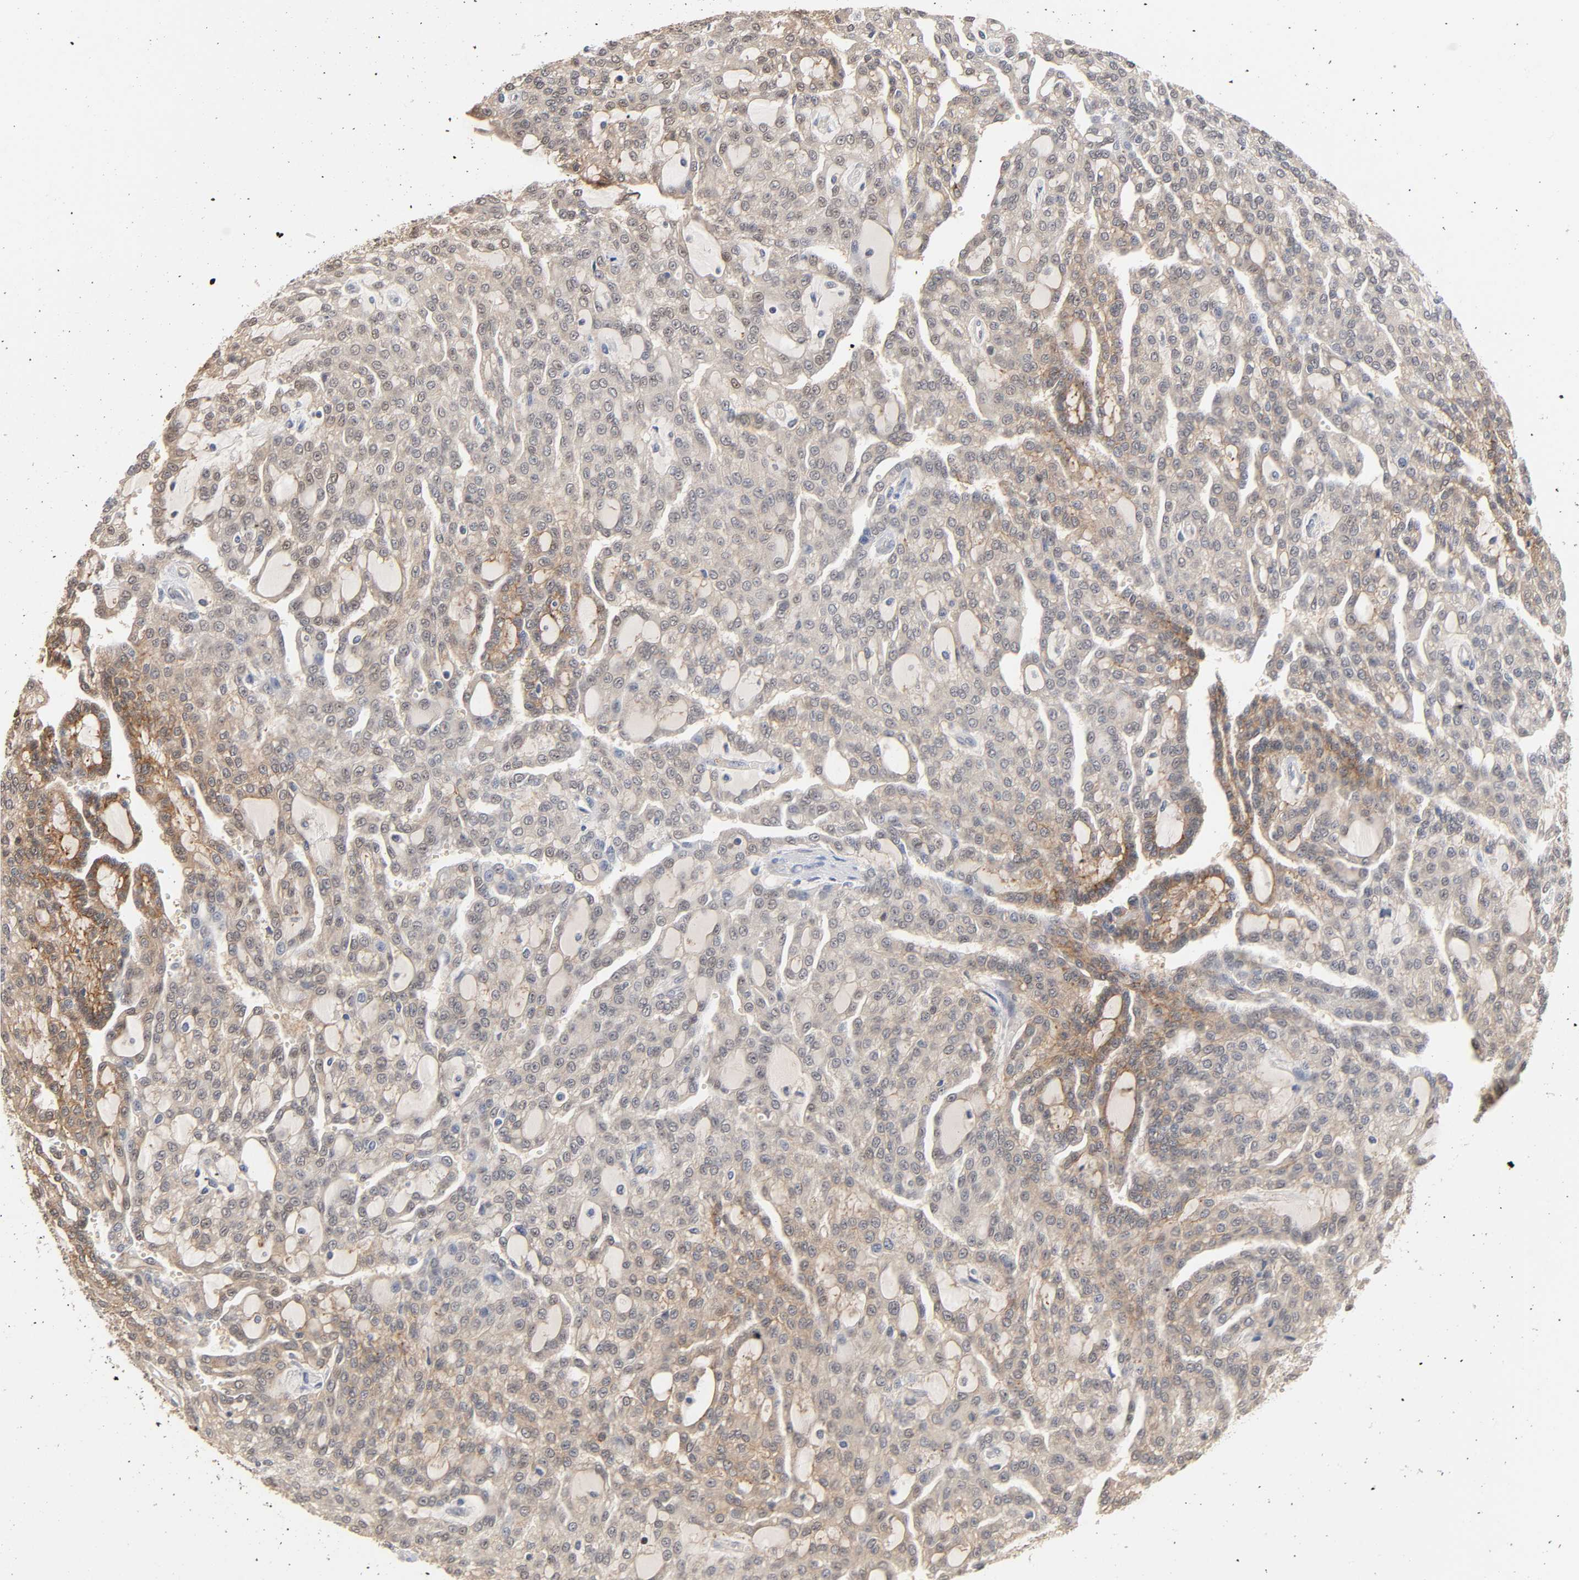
{"staining": {"intensity": "weak", "quantity": "25%-75%", "location": "cytoplasmic/membranous"}, "tissue": "renal cancer", "cell_type": "Tumor cells", "image_type": "cancer", "snomed": [{"axis": "morphology", "description": "Adenocarcinoma, NOS"}, {"axis": "topography", "description": "Kidney"}], "caption": "The immunohistochemical stain shows weak cytoplasmic/membranous positivity in tumor cells of renal cancer (adenocarcinoma) tissue.", "gene": "HTR1E", "patient": {"sex": "male", "age": 63}}